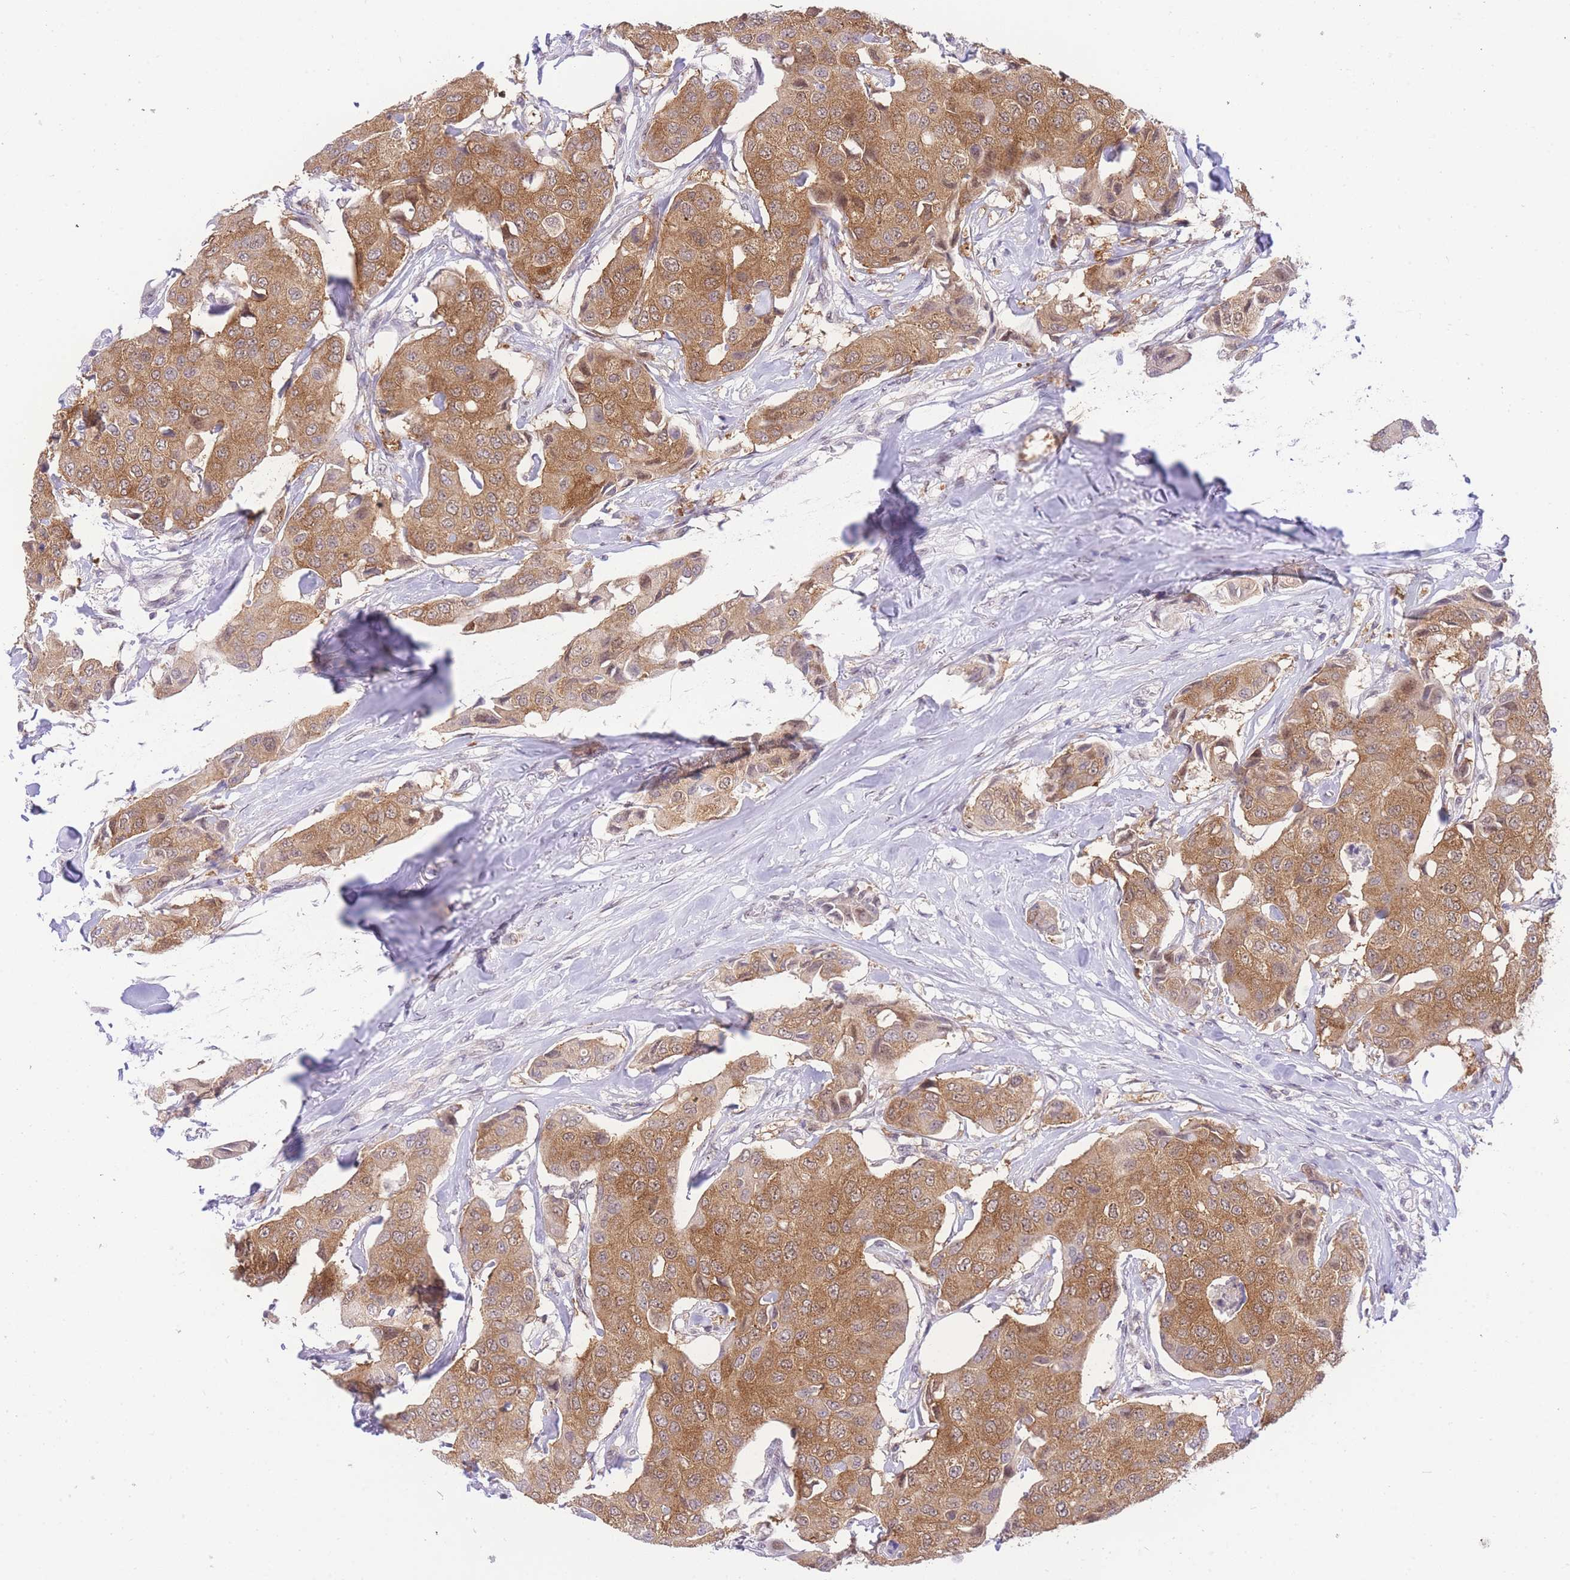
{"staining": {"intensity": "moderate", "quantity": ">75%", "location": "cytoplasmic/membranous"}, "tissue": "breast cancer", "cell_type": "Tumor cells", "image_type": "cancer", "snomed": [{"axis": "morphology", "description": "Duct carcinoma"}, {"axis": "topography", "description": "Breast"}], "caption": "Immunohistochemical staining of invasive ductal carcinoma (breast) demonstrates moderate cytoplasmic/membranous protein expression in approximately >75% of tumor cells. (IHC, brightfield microscopy, high magnification).", "gene": "STK39", "patient": {"sex": "female", "age": 80}}